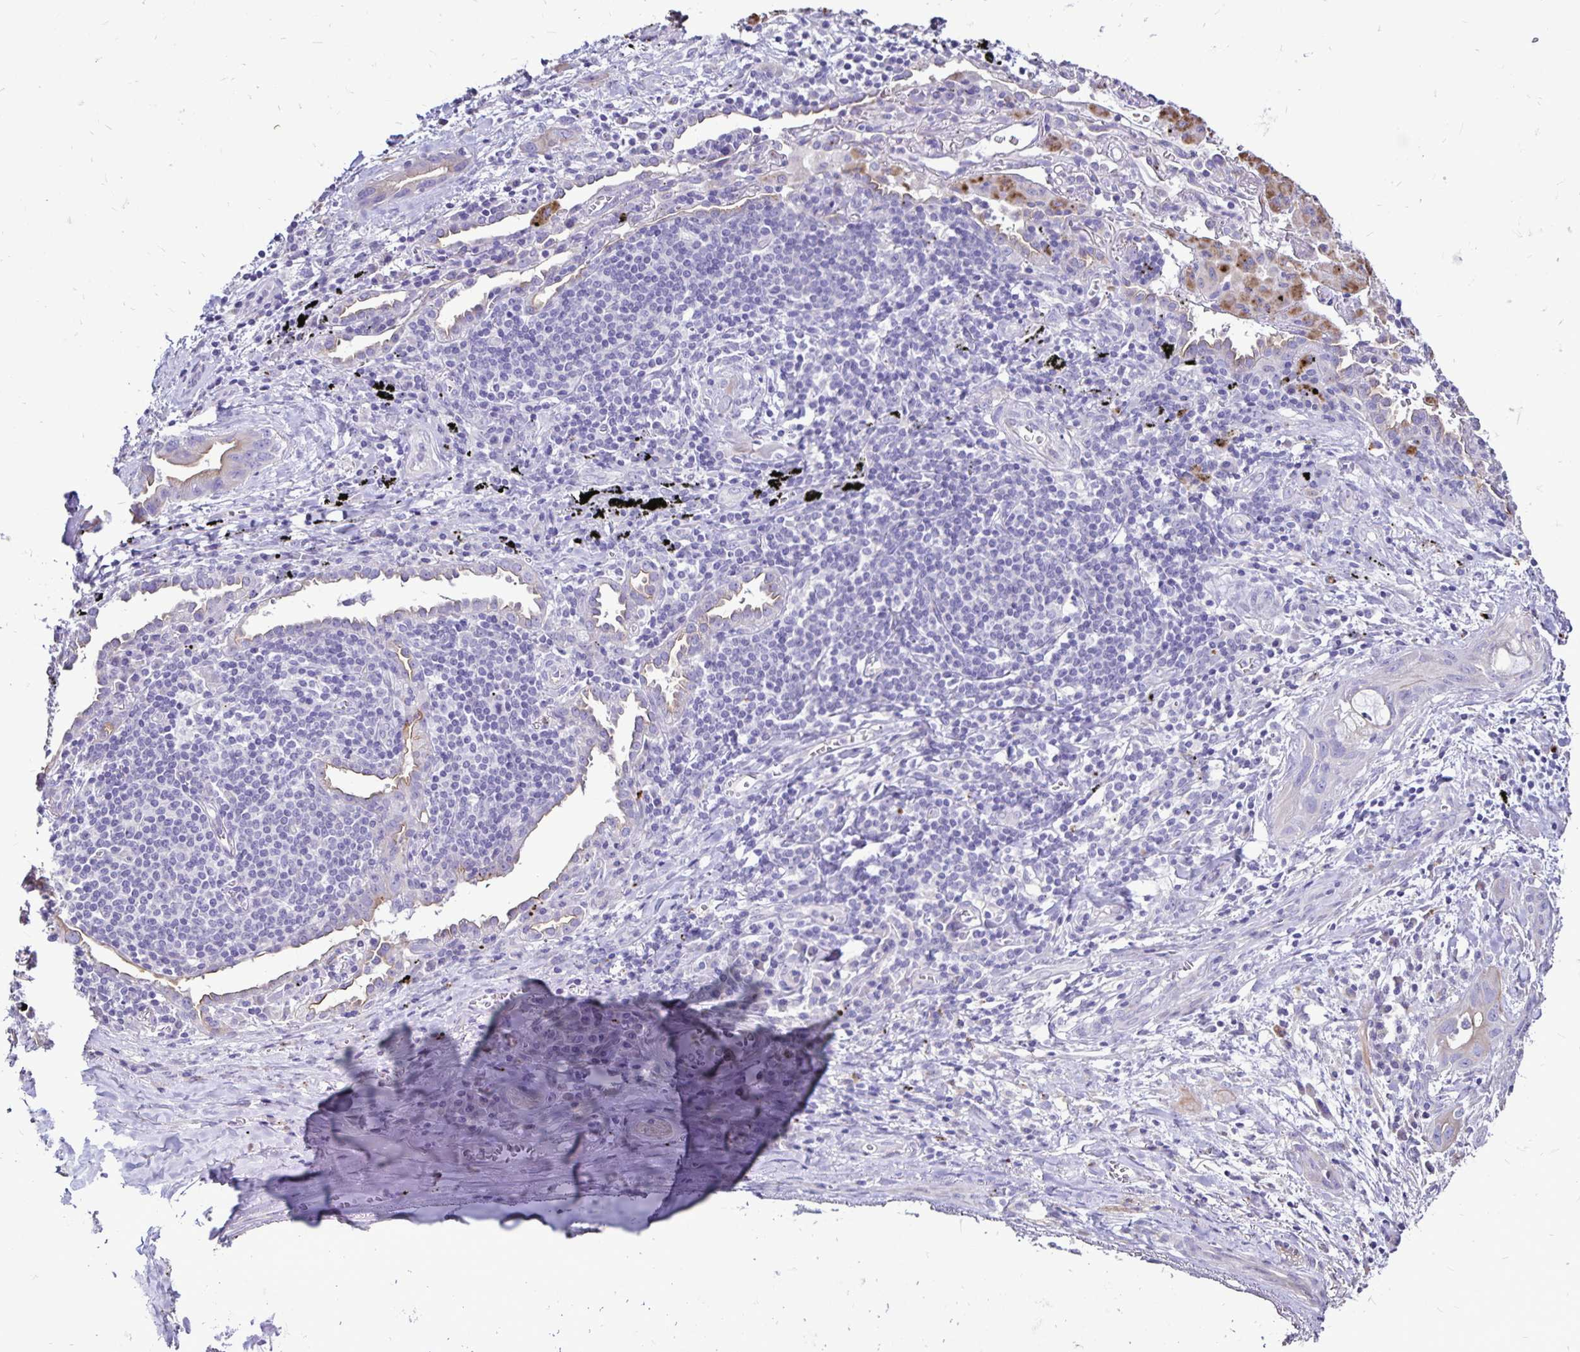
{"staining": {"intensity": "moderate", "quantity": "25%-75%", "location": "cytoplasmic/membranous"}, "tissue": "lung cancer", "cell_type": "Tumor cells", "image_type": "cancer", "snomed": [{"axis": "morphology", "description": "Adenocarcinoma, NOS"}, {"axis": "topography", "description": "Lung"}], "caption": "A histopathology image of human adenocarcinoma (lung) stained for a protein demonstrates moderate cytoplasmic/membranous brown staining in tumor cells.", "gene": "EVPL", "patient": {"sex": "male", "age": 65}}